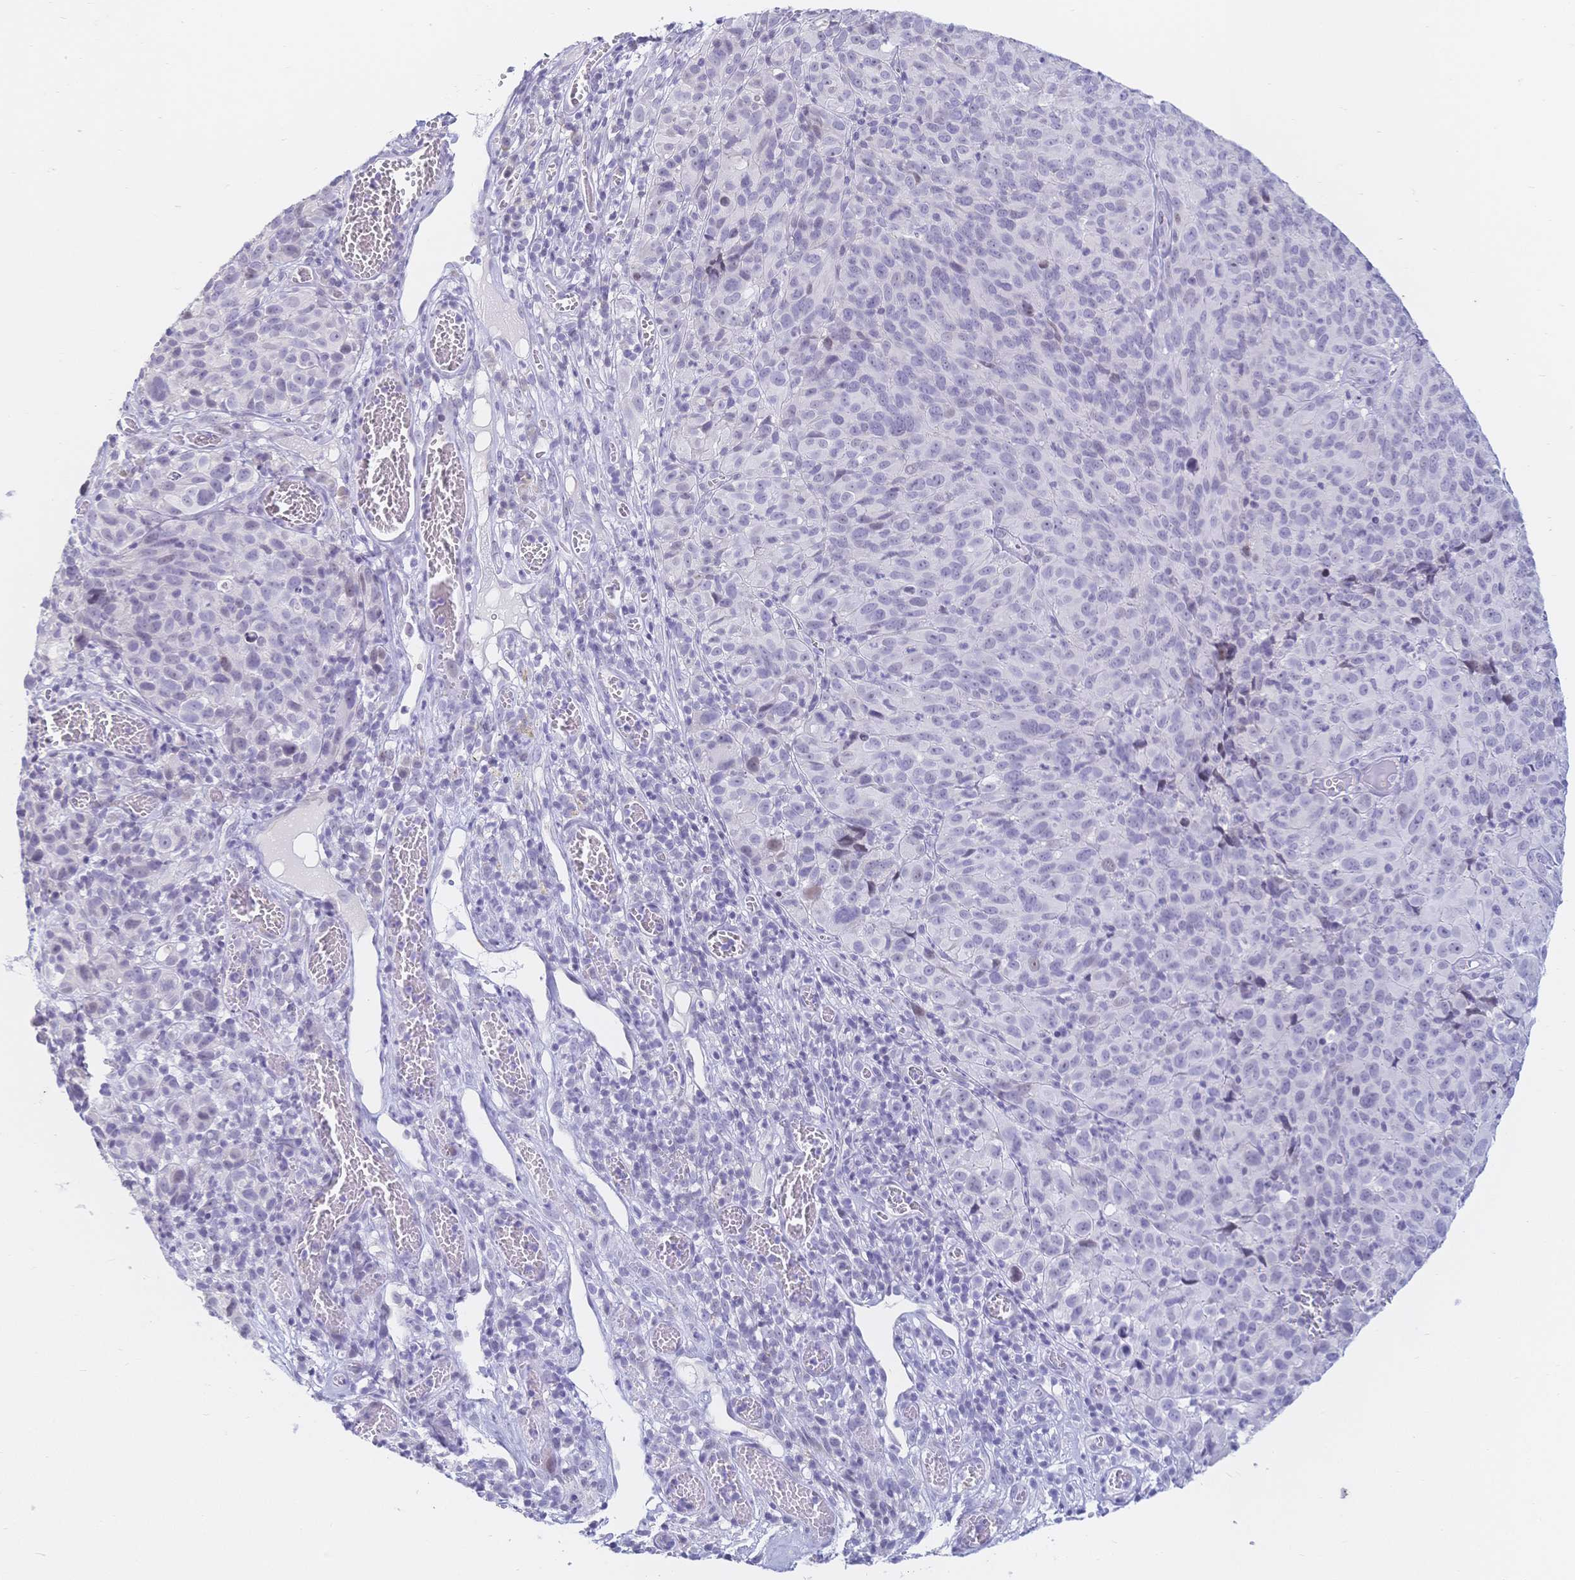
{"staining": {"intensity": "negative", "quantity": "none", "location": "none"}, "tissue": "melanoma", "cell_type": "Tumor cells", "image_type": "cancer", "snomed": [{"axis": "morphology", "description": "Malignant melanoma, NOS"}, {"axis": "topography", "description": "Skin"}], "caption": "Immunohistochemistry micrograph of human malignant melanoma stained for a protein (brown), which displays no expression in tumor cells.", "gene": "CR2", "patient": {"sex": "male", "age": 51}}